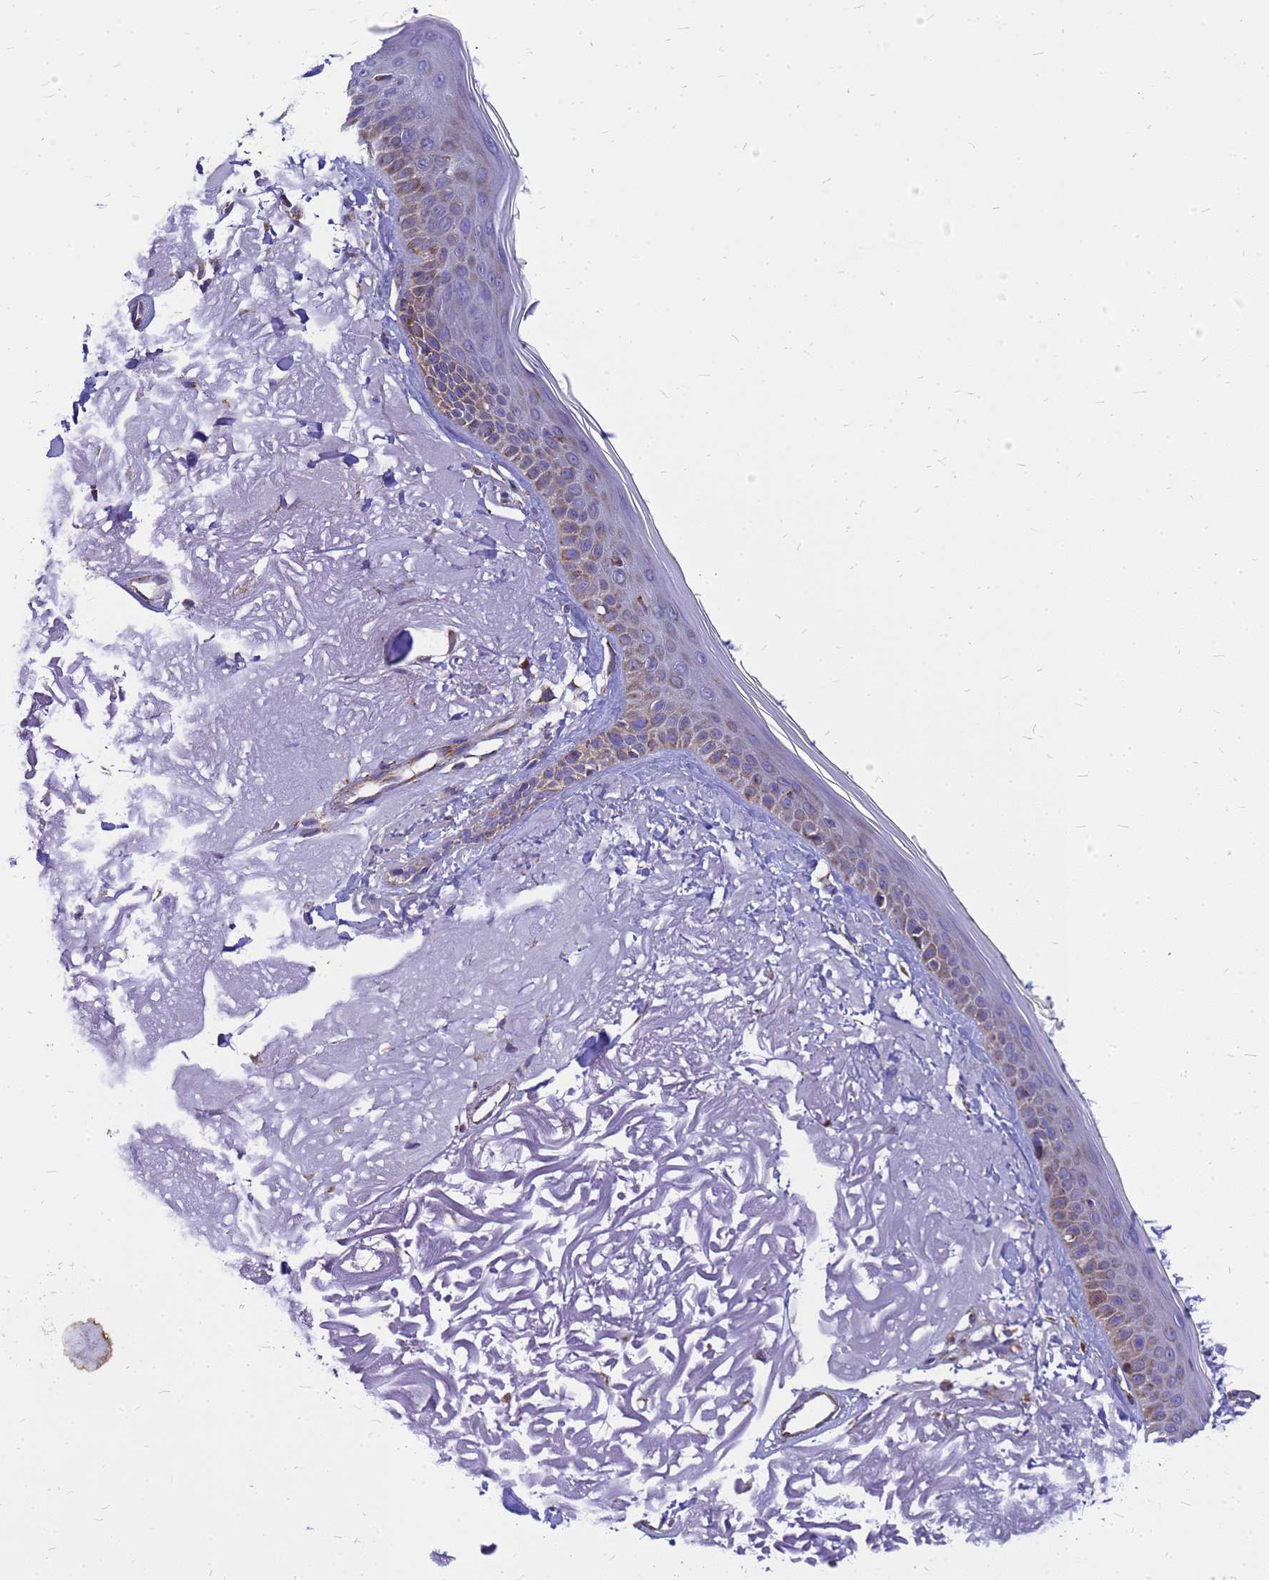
{"staining": {"intensity": "weak", "quantity": "<25%", "location": "cytoplasmic/membranous"}, "tissue": "skin", "cell_type": "Fibroblasts", "image_type": "normal", "snomed": [{"axis": "morphology", "description": "Normal tissue, NOS"}, {"axis": "topography", "description": "Skin"}, {"axis": "topography", "description": "Skeletal muscle"}], "caption": "There is no significant expression in fibroblasts of skin. (DAB (3,3'-diaminobenzidine) immunohistochemistry (IHC) with hematoxylin counter stain).", "gene": "CMC4", "patient": {"sex": "male", "age": 83}}